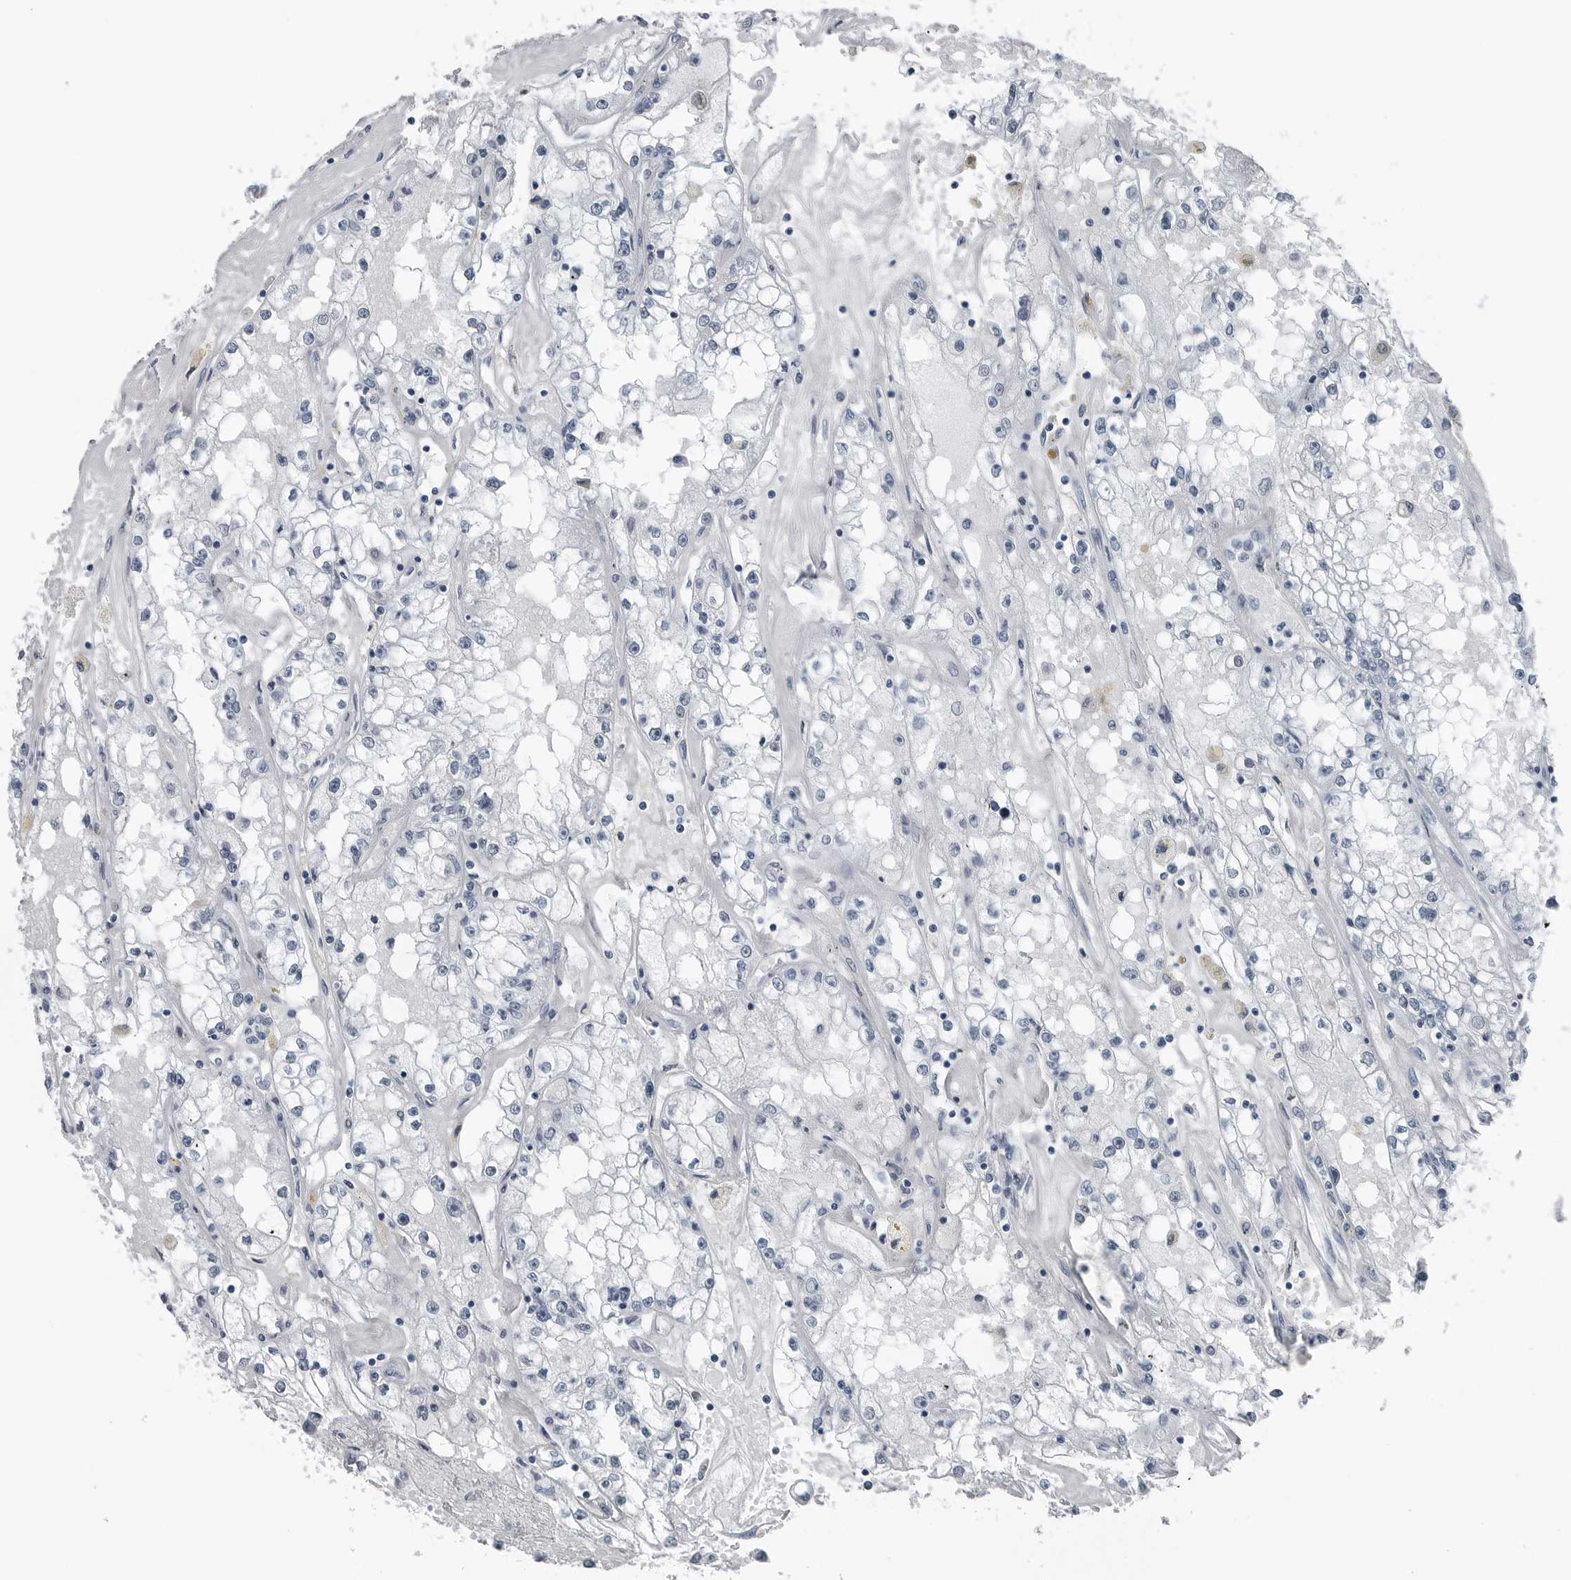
{"staining": {"intensity": "negative", "quantity": "none", "location": "none"}, "tissue": "renal cancer", "cell_type": "Tumor cells", "image_type": "cancer", "snomed": [{"axis": "morphology", "description": "Adenocarcinoma, NOS"}, {"axis": "topography", "description": "Kidney"}], "caption": "DAB (3,3'-diaminobenzidine) immunohistochemical staining of human renal cancer reveals no significant expression in tumor cells.", "gene": "SPINK1", "patient": {"sex": "male", "age": 56}}